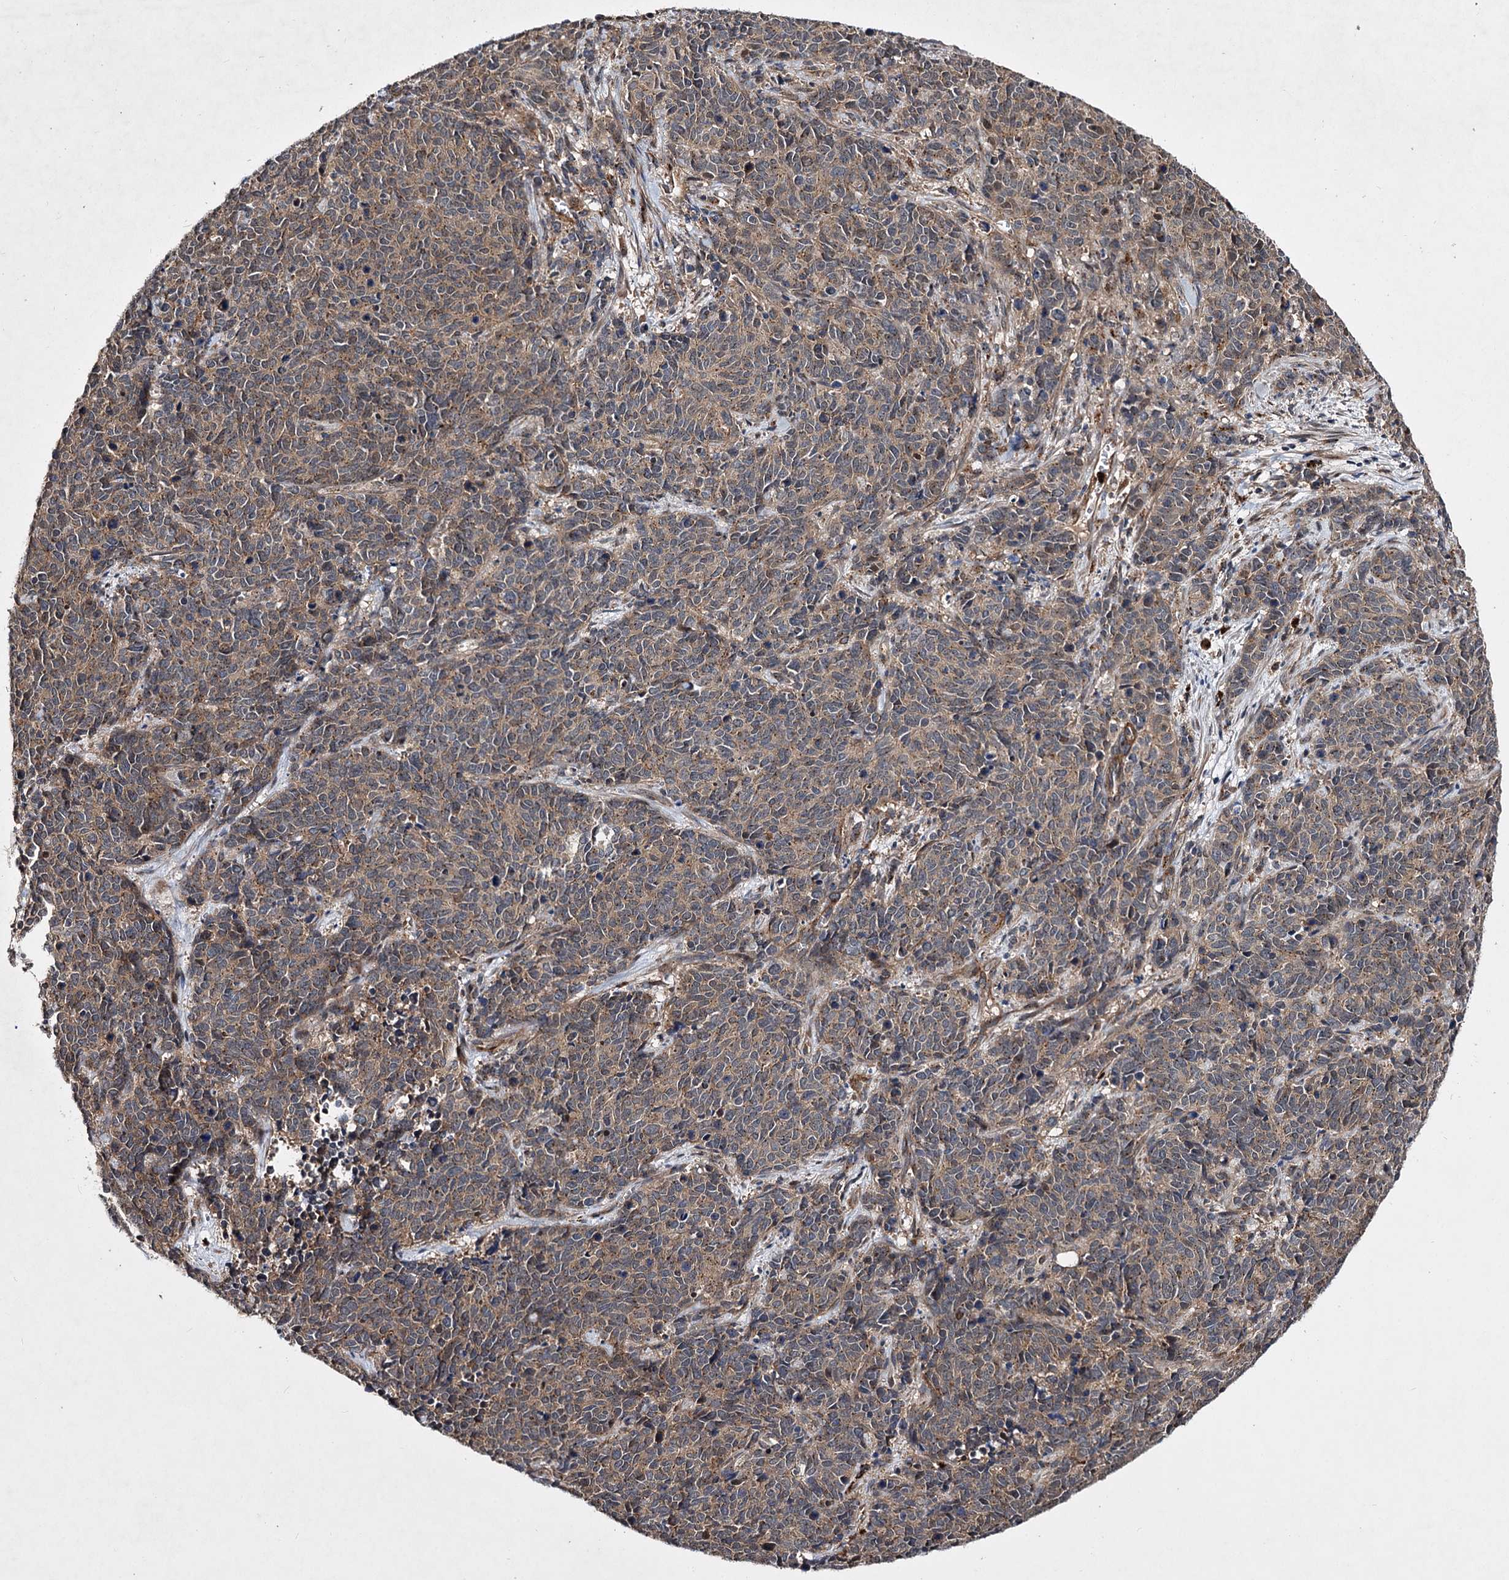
{"staining": {"intensity": "moderate", "quantity": ">75%", "location": "cytoplasmic/membranous"}, "tissue": "cervical cancer", "cell_type": "Tumor cells", "image_type": "cancer", "snomed": [{"axis": "morphology", "description": "Squamous cell carcinoma, NOS"}, {"axis": "topography", "description": "Cervix"}], "caption": "A histopathology image of human cervical cancer (squamous cell carcinoma) stained for a protein displays moderate cytoplasmic/membranous brown staining in tumor cells.", "gene": "MINDY3", "patient": {"sex": "female", "age": 60}}